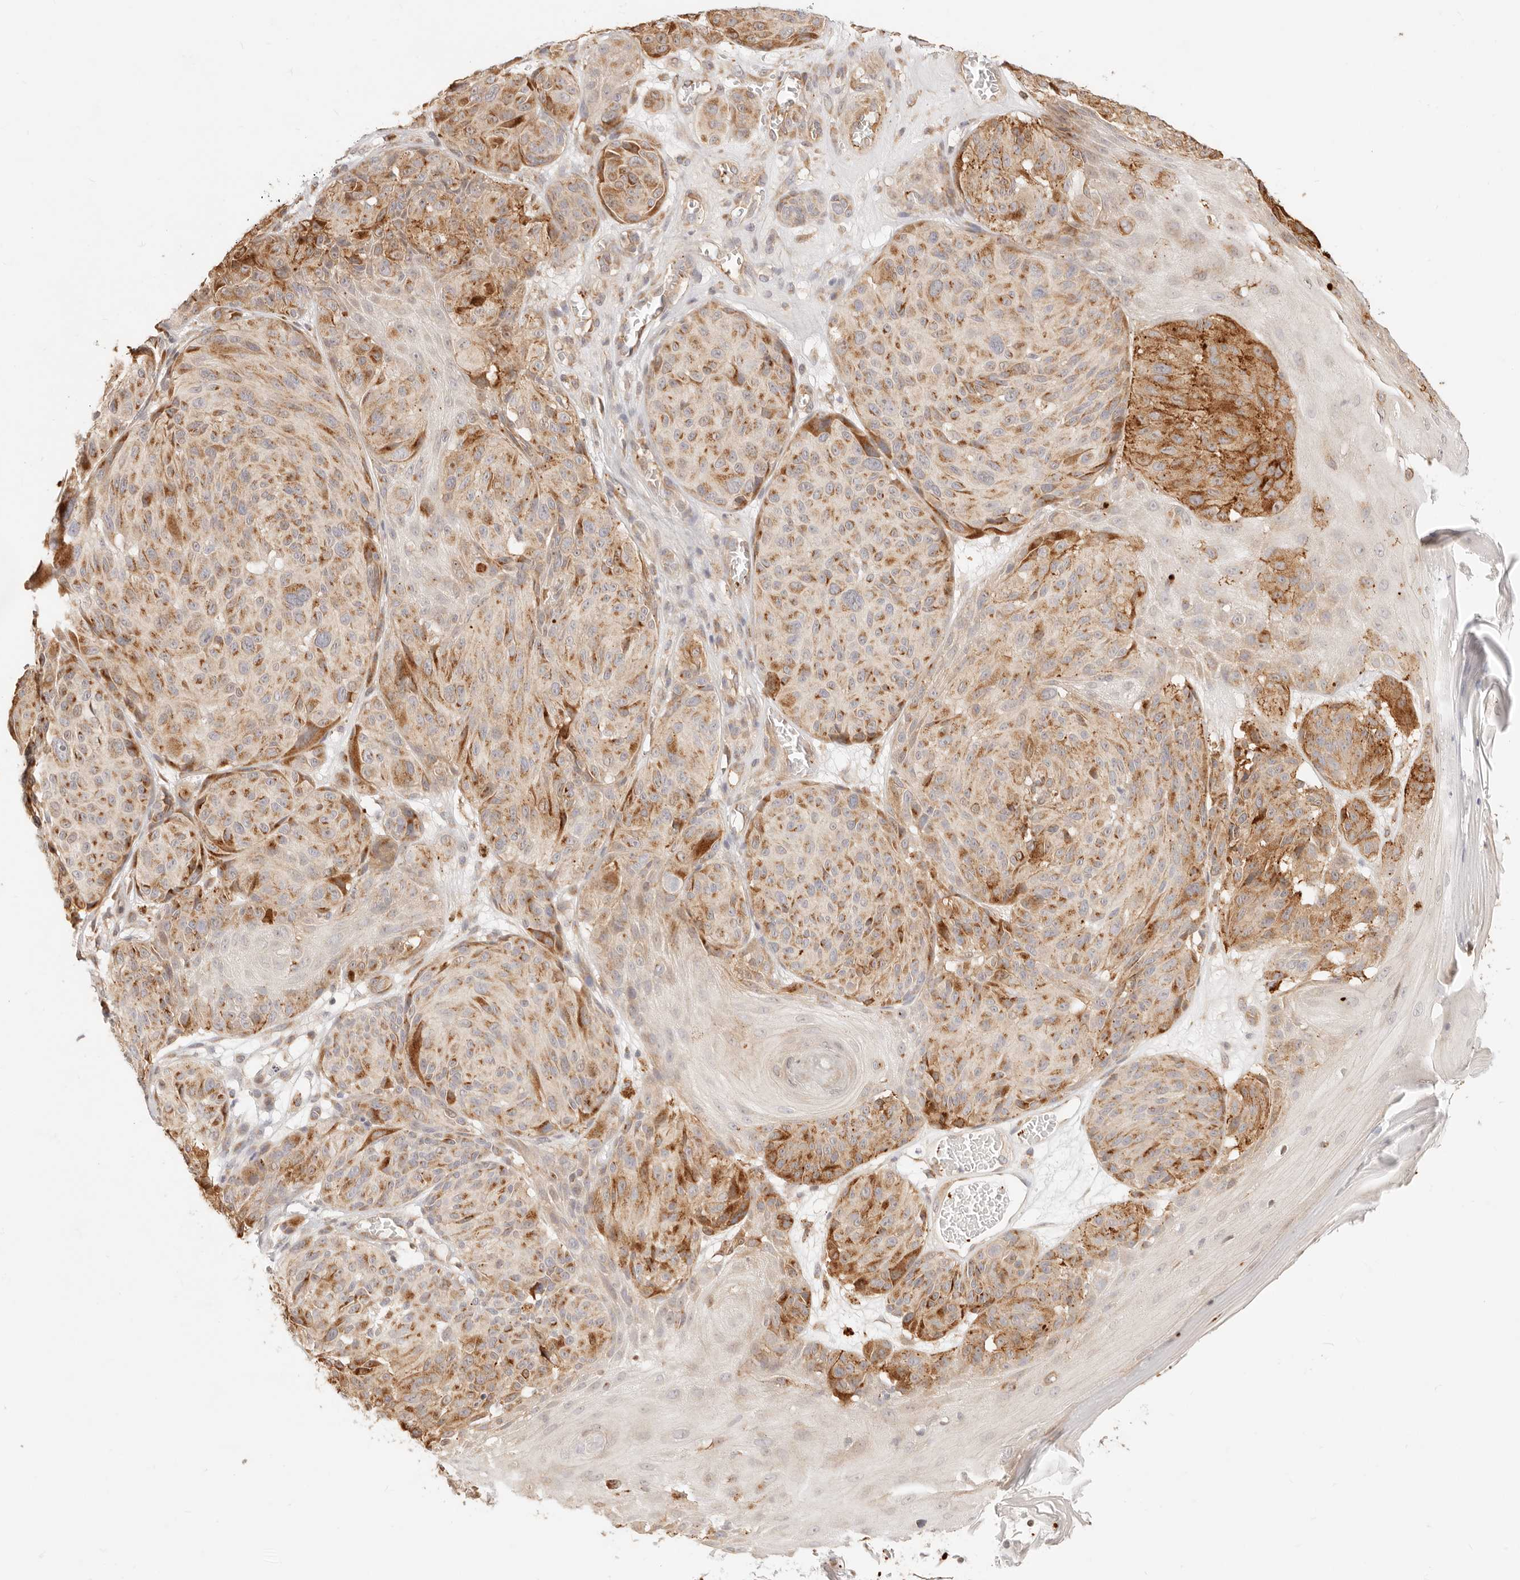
{"staining": {"intensity": "moderate", "quantity": ">75%", "location": "cytoplasmic/membranous"}, "tissue": "melanoma", "cell_type": "Tumor cells", "image_type": "cancer", "snomed": [{"axis": "morphology", "description": "Malignant melanoma, NOS"}, {"axis": "topography", "description": "Skin"}], "caption": "Tumor cells display moderate cytoplasmic/membranous expression in about >75% of cells in melanoma. (DAB = brown stain, brightfield microscopy at high magnification).", "gene": "UBXN10", "patient": {"sex": "male", "age": 83}}